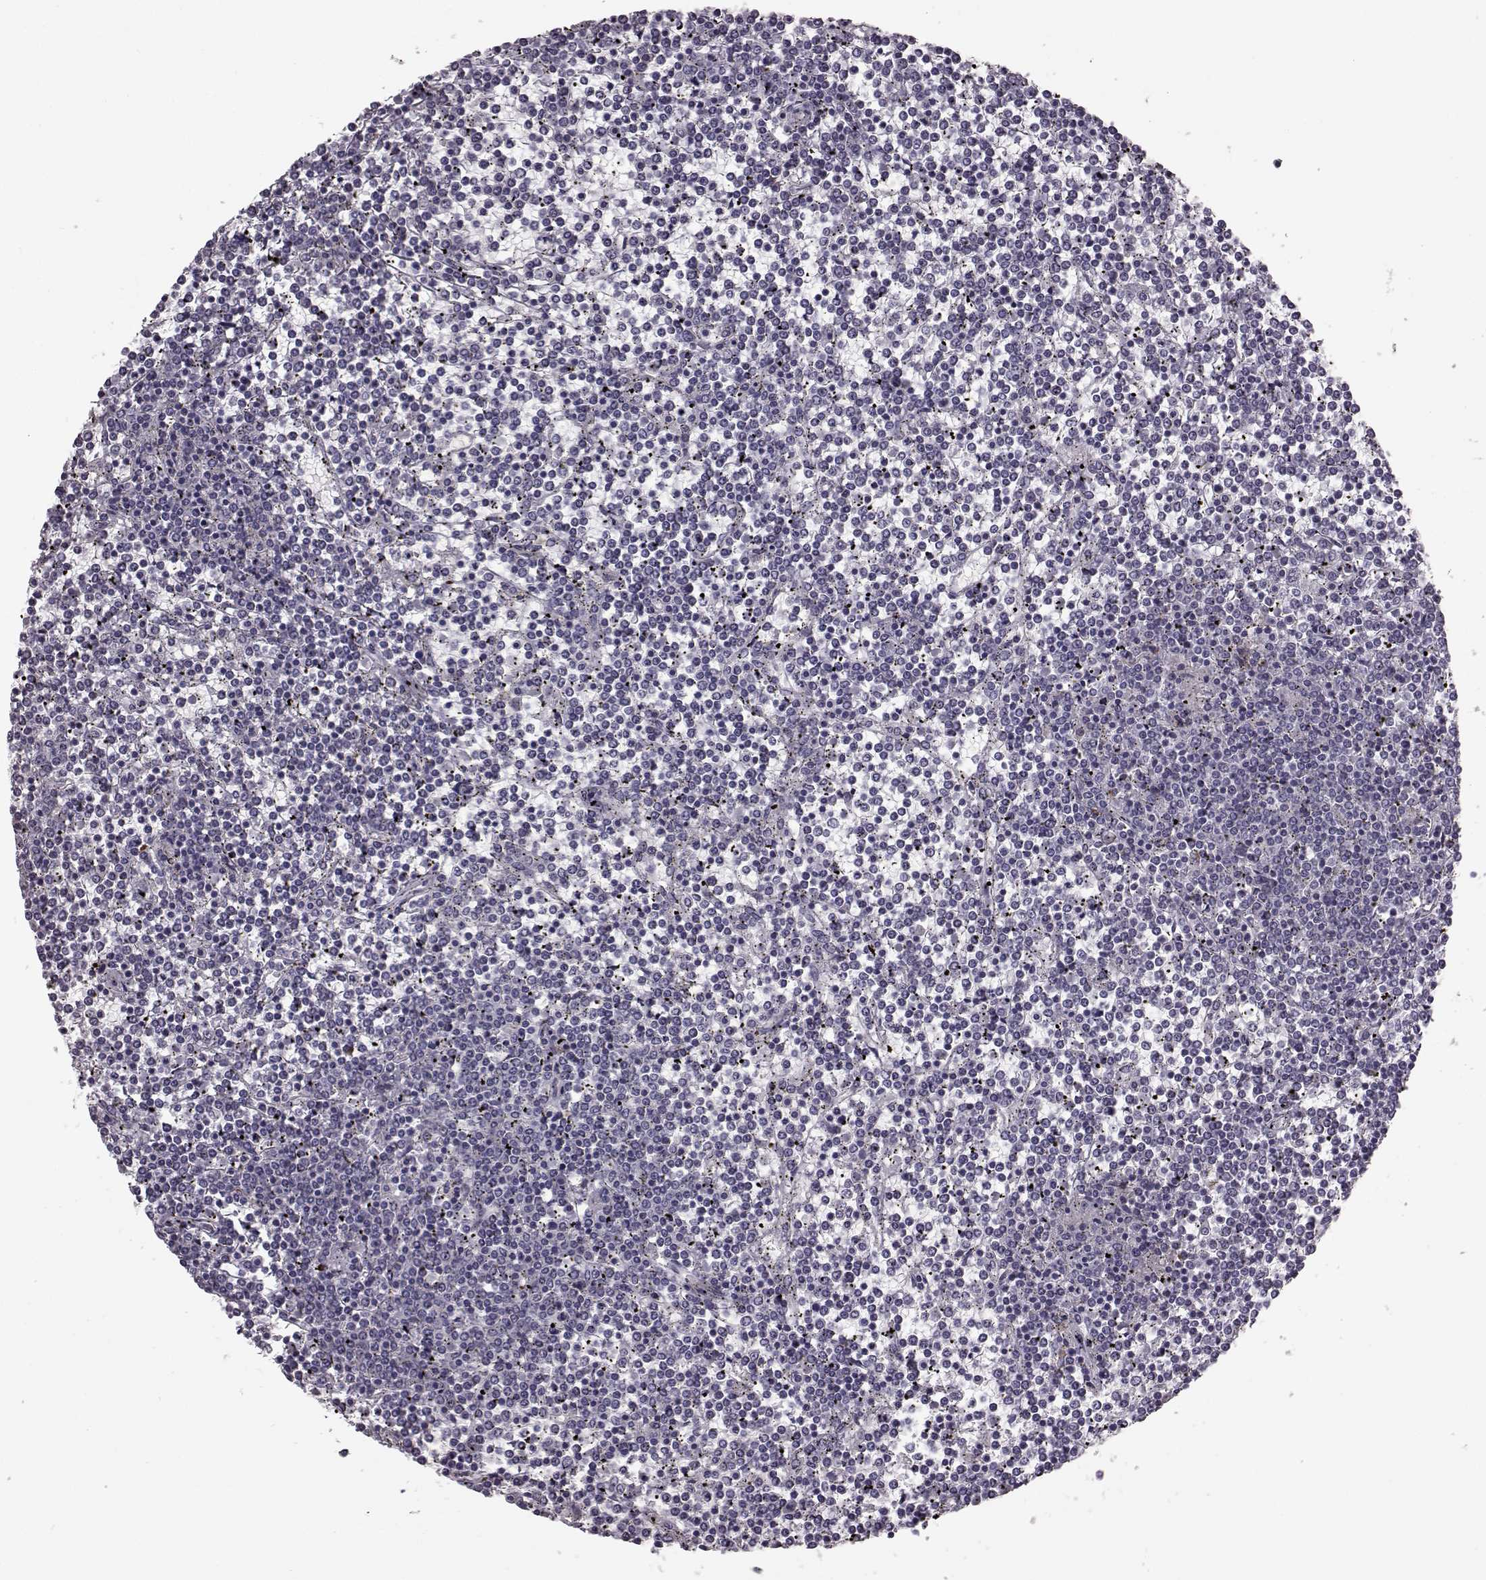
{"staining": {"intensity": "negative", "quantity": "none", "location": "none"}, "tissue": "lymphoma", "cell_type": "Tumor cells", "image_type": "cancer", "snomed": [{"axis": "morphology", "description": "Malignant lymphoma, non-Hodgkin's type, Low grade"}, {"axis": "topography", "description": "Spleen"}], "caption": "DAB (3,3'-diaminobenzidine) immunohistochemical staining of human lymphoma reveals no significant positivity in tumor cells.", "gene": "SNTG1", "patient": {"sex": "female", "age": 19}}